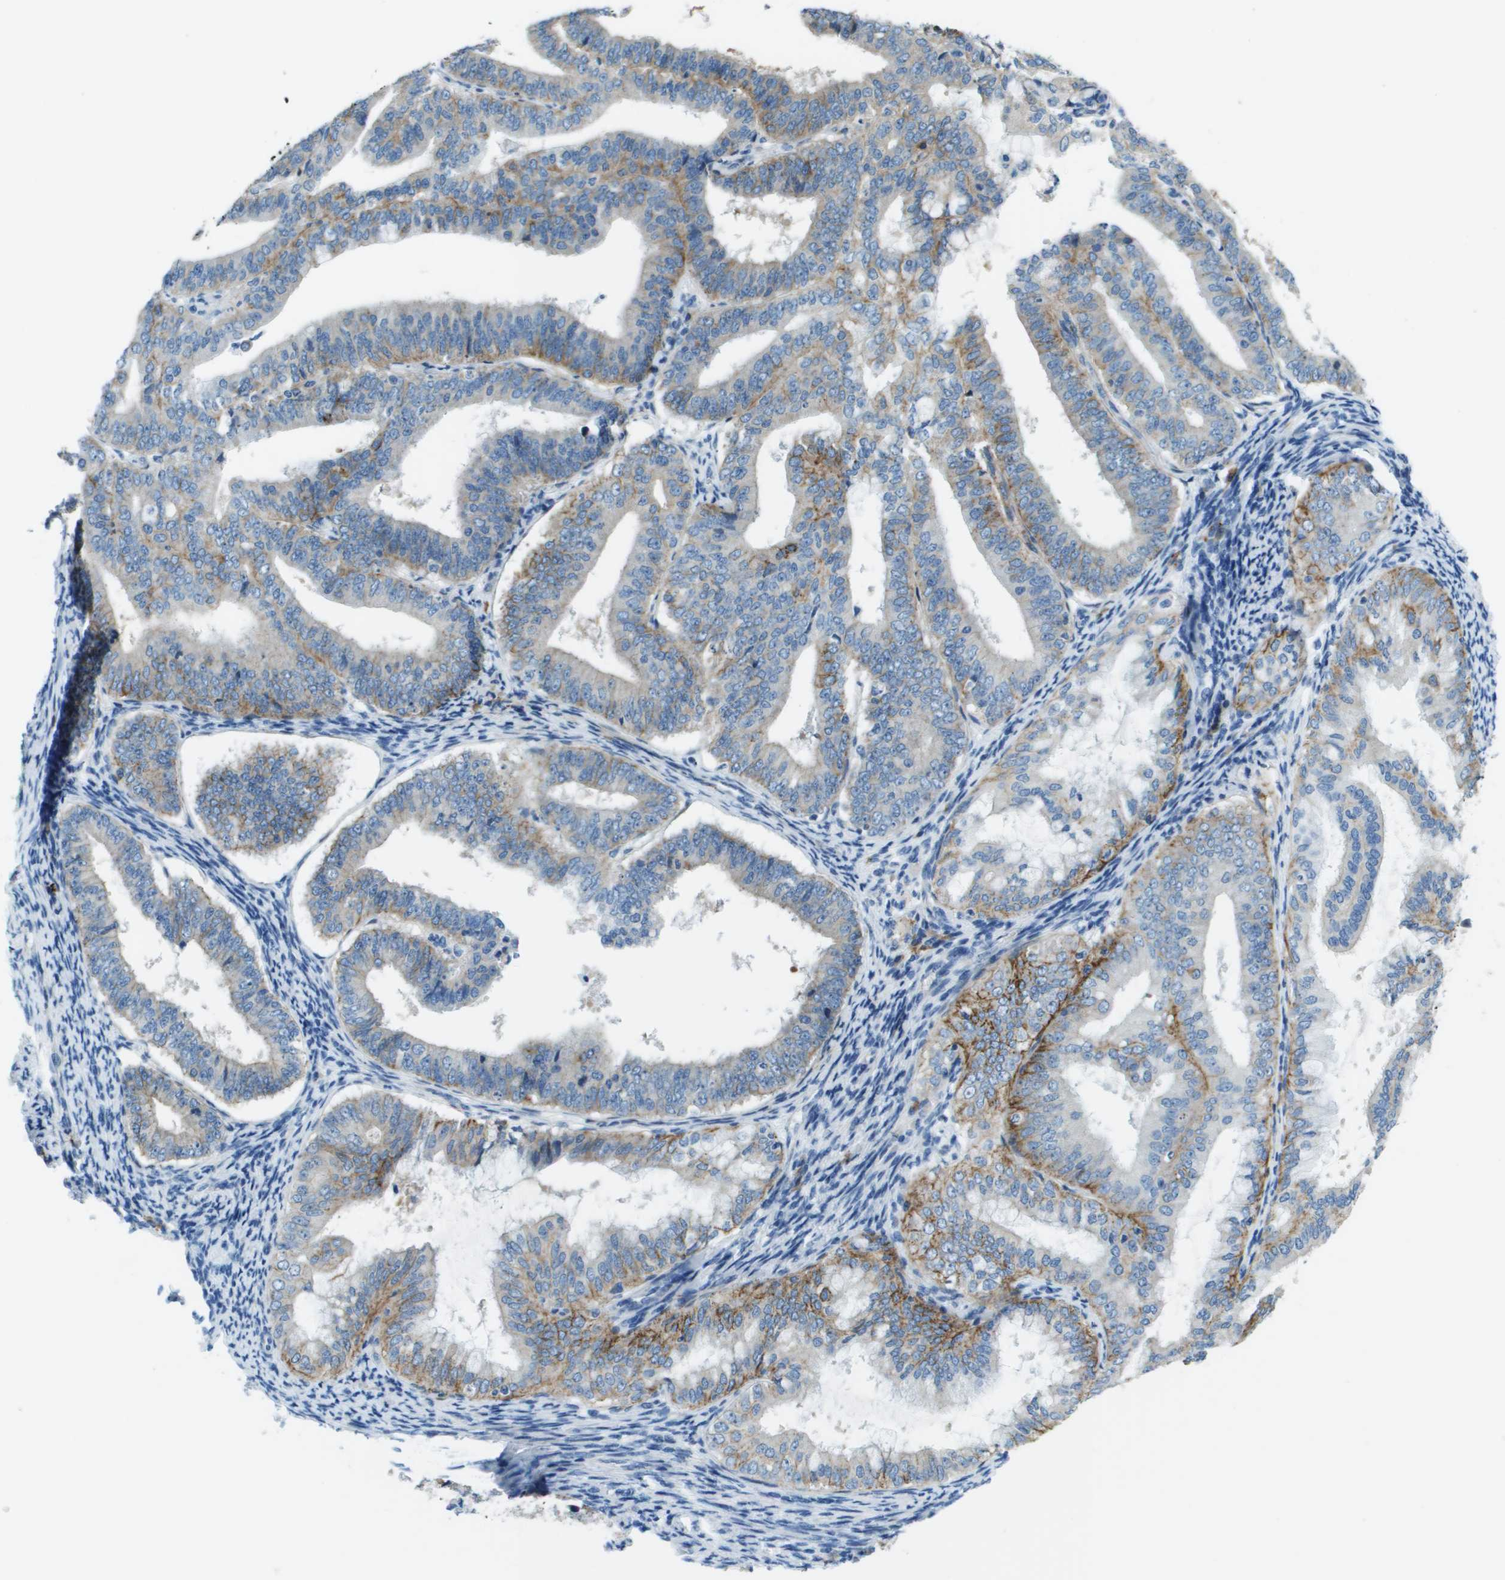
{"staining": {"intensity": "moderate", "quantity": "25%-75%", "location": "cytoplasmic/membranous"}, "tissue": "endometrial cancer", "cell_type": "Tumor cells", "image_type": "cancer", "snomed": [{"axis": "morphology", "description": "Adenocarcinoma, NOS"}, {"axis": "topography", "description": "Endometrium"}], "caption": "Immunohistochemistry (IHC) histopathology image of neoplastic tissue: endometrial cancer stained using immunohistochemistry (IHC) exhibits medium levels of moderate protein expression localized specifically in the cytoplasmic/membranous of tumor cells, appearing as a cytoplasmic/membranous brown color.", "gene": "SDC1", "patient": {"sex": "female", "age": 63}}